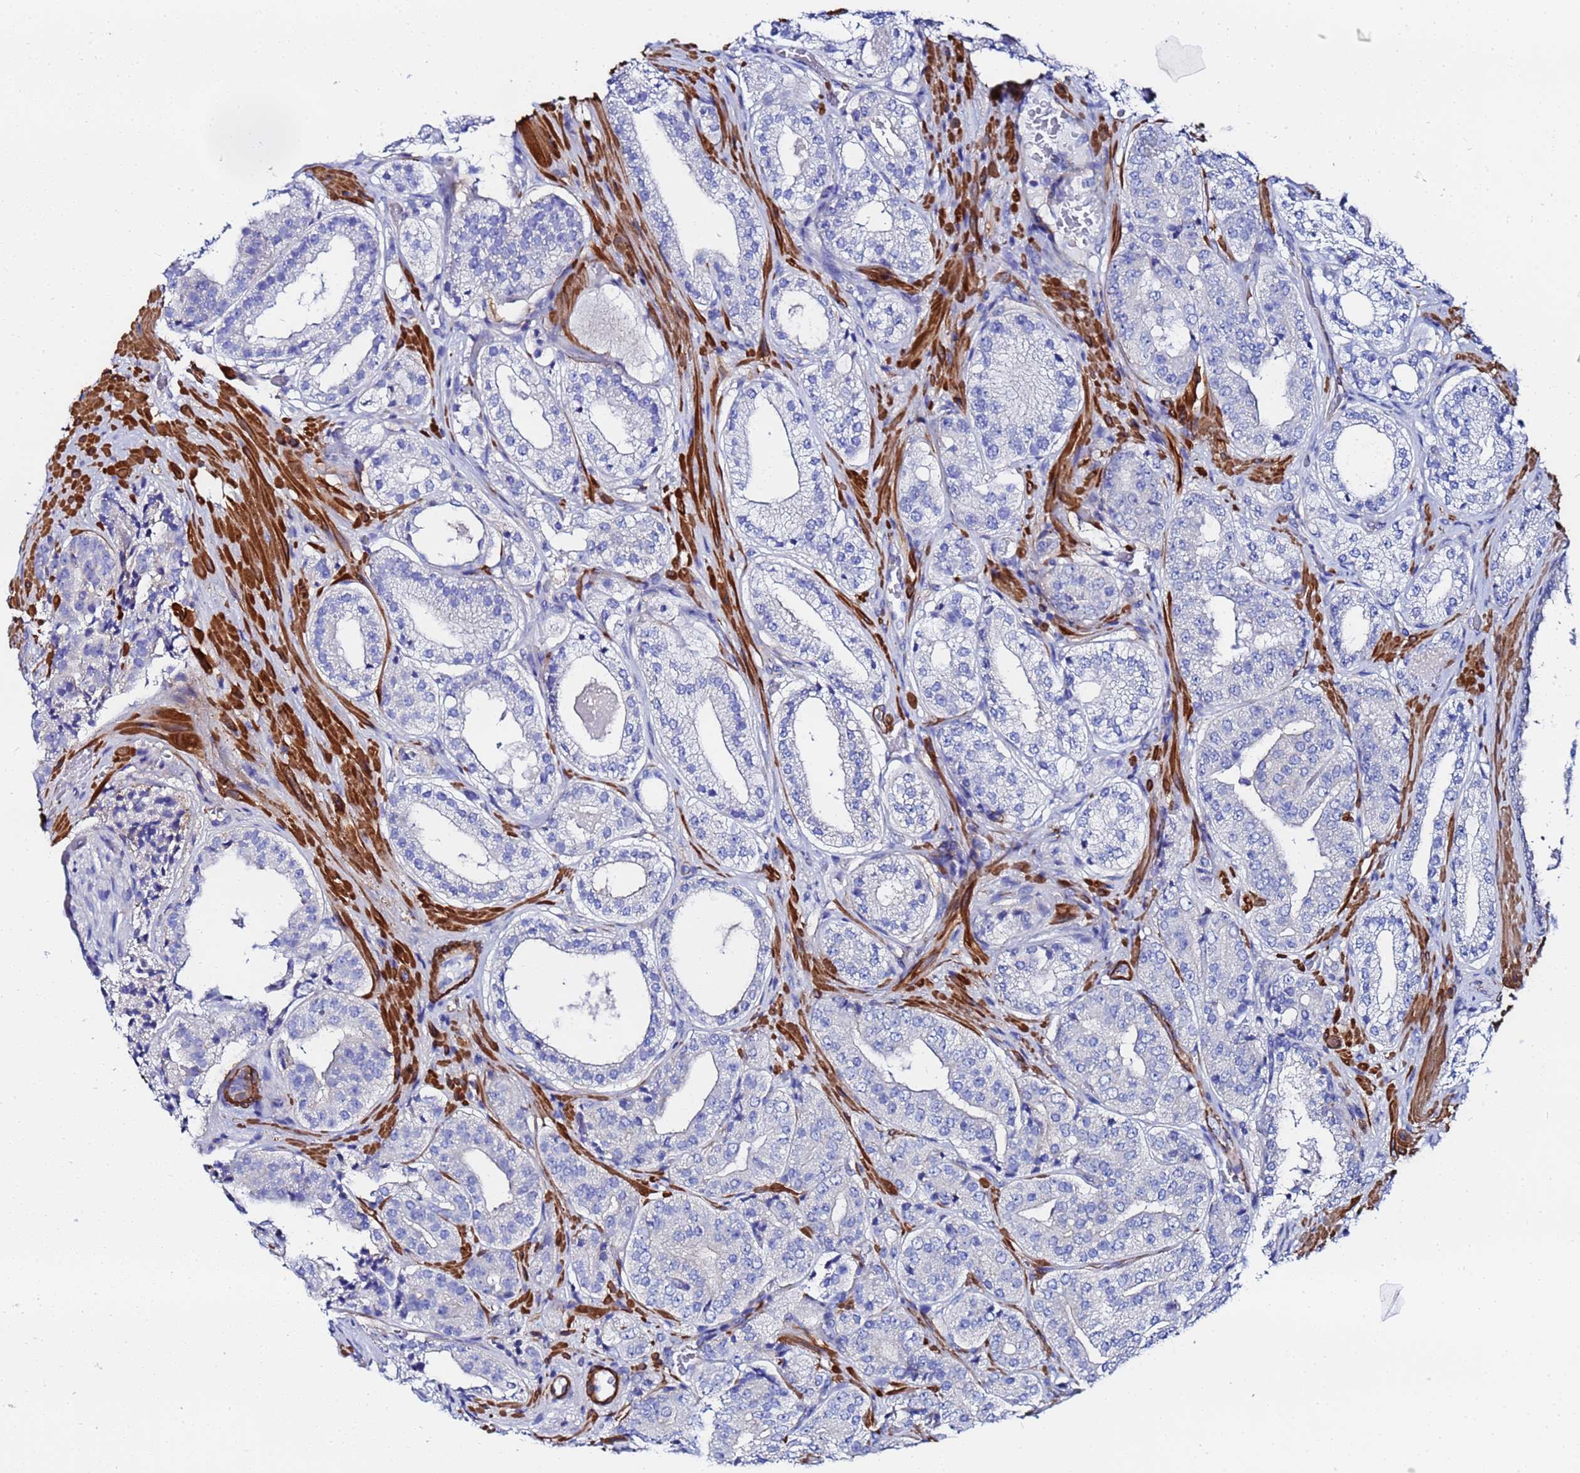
{"staining": {"intensity": "negative", "quantity": "none", "location": "none"}, "tissue": "prostate cancer", "cell_type": "Tumor cells", "image_type": "cancer", "snomed": [{"axis": "morphology", "description": "Adenocarcinoma, High grade"}, {"axis": "topography", "description": "Prostate"}], "caption": "The IHC micrograph has no significant positivity in tumor cells of prostate adenocarcinoma (high-grade) tissue.", "gene": "RAB39B", "patient": {"sex": "male", "age": 71}}